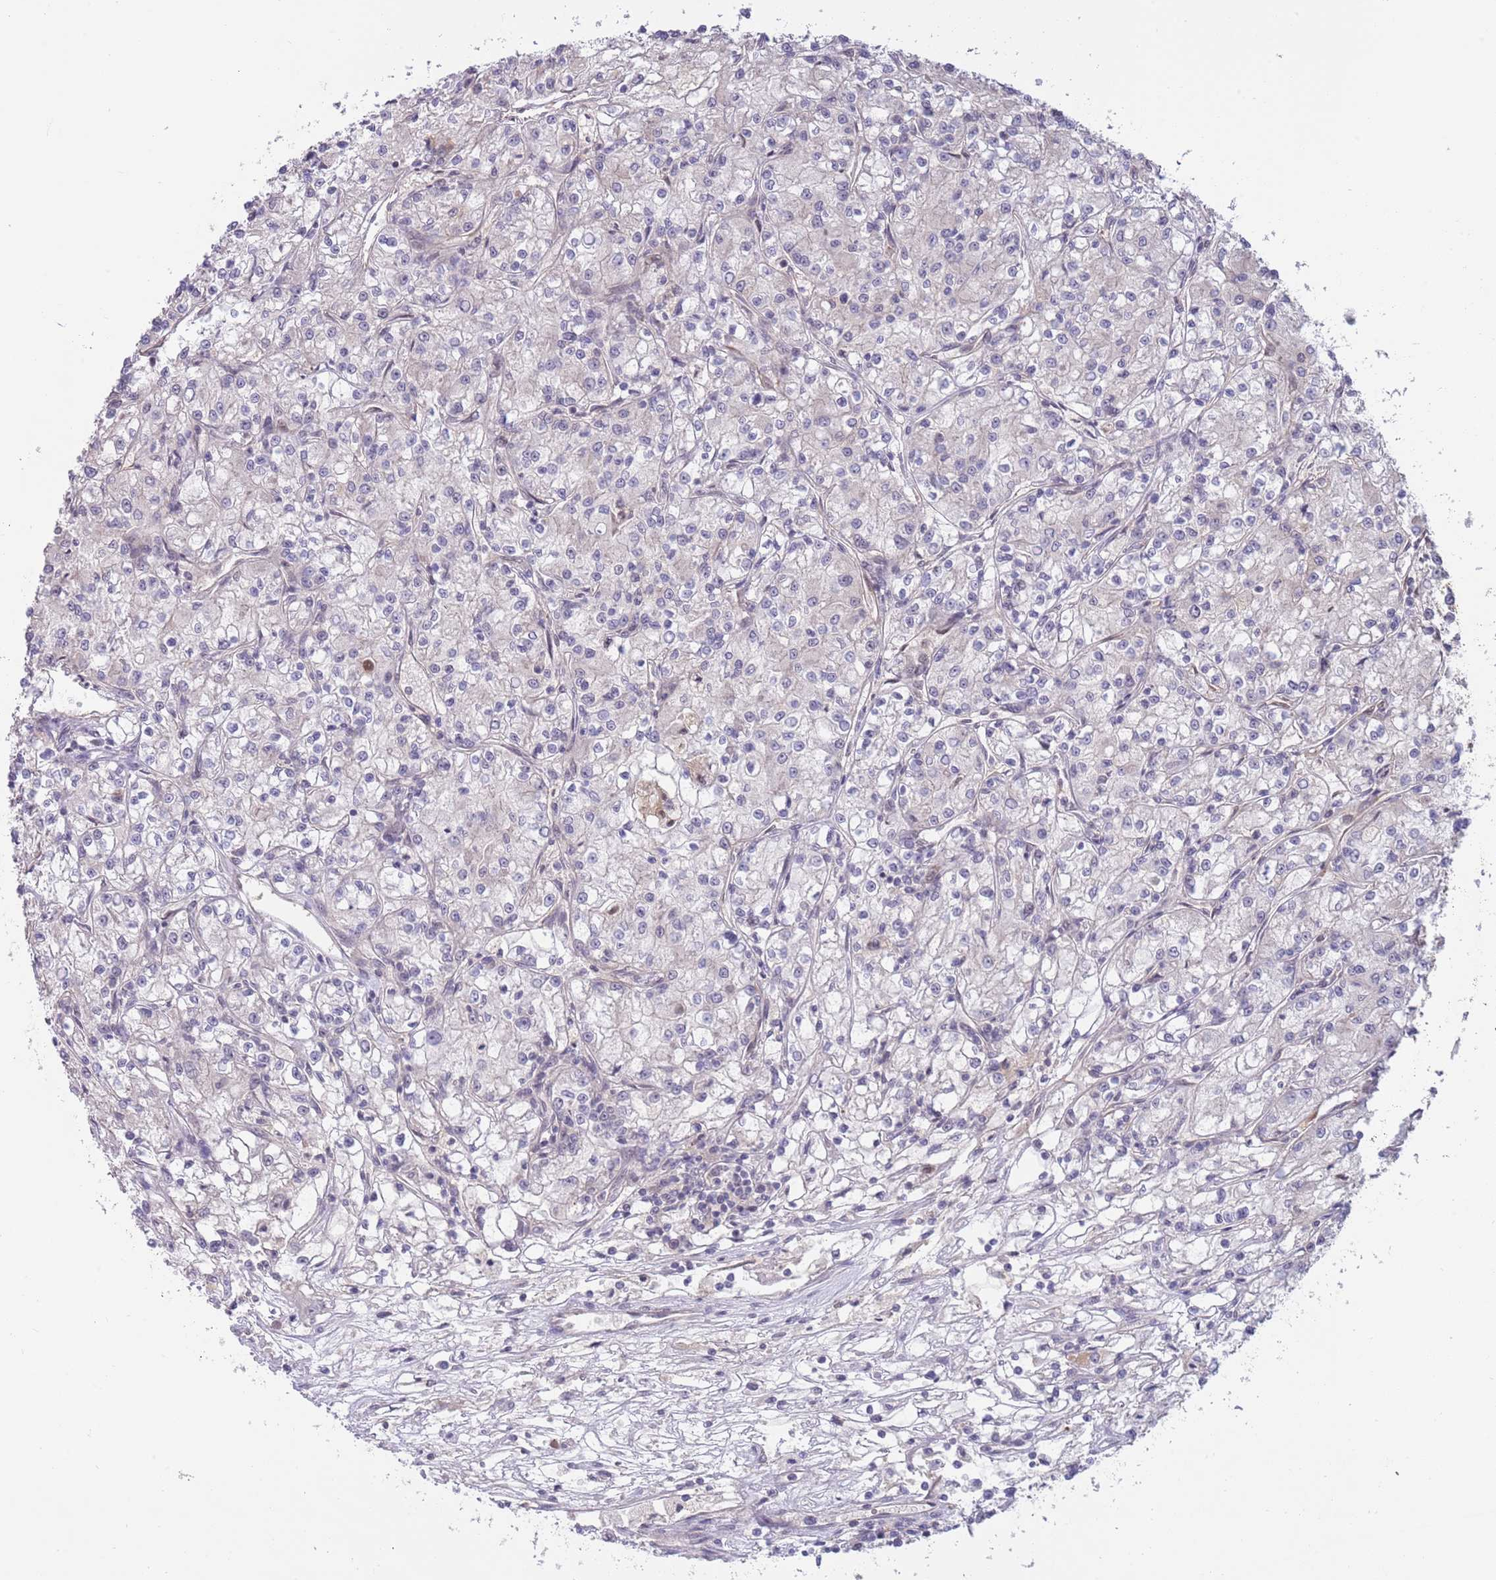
{"staining": {"intensity": "negative", "quantity": "none", "location": "none"}, "tissue": "renal cancer", "cell_type": "Tumor cells", "image_type": "cancer", "snomed": [{"axis": "morphology", "description": "Adenocarcinoma, NOS"}, {"axis": "topography", "description": "Kidney"}], "caption": "The photomicrograph displays no staining of tumor cells in renal cancer (adenocarcinoma). (DAB immunohistochemistry, high magnification).", "gene": "ZBTB7A", "patient": {"sex": "female", "age": 59}}